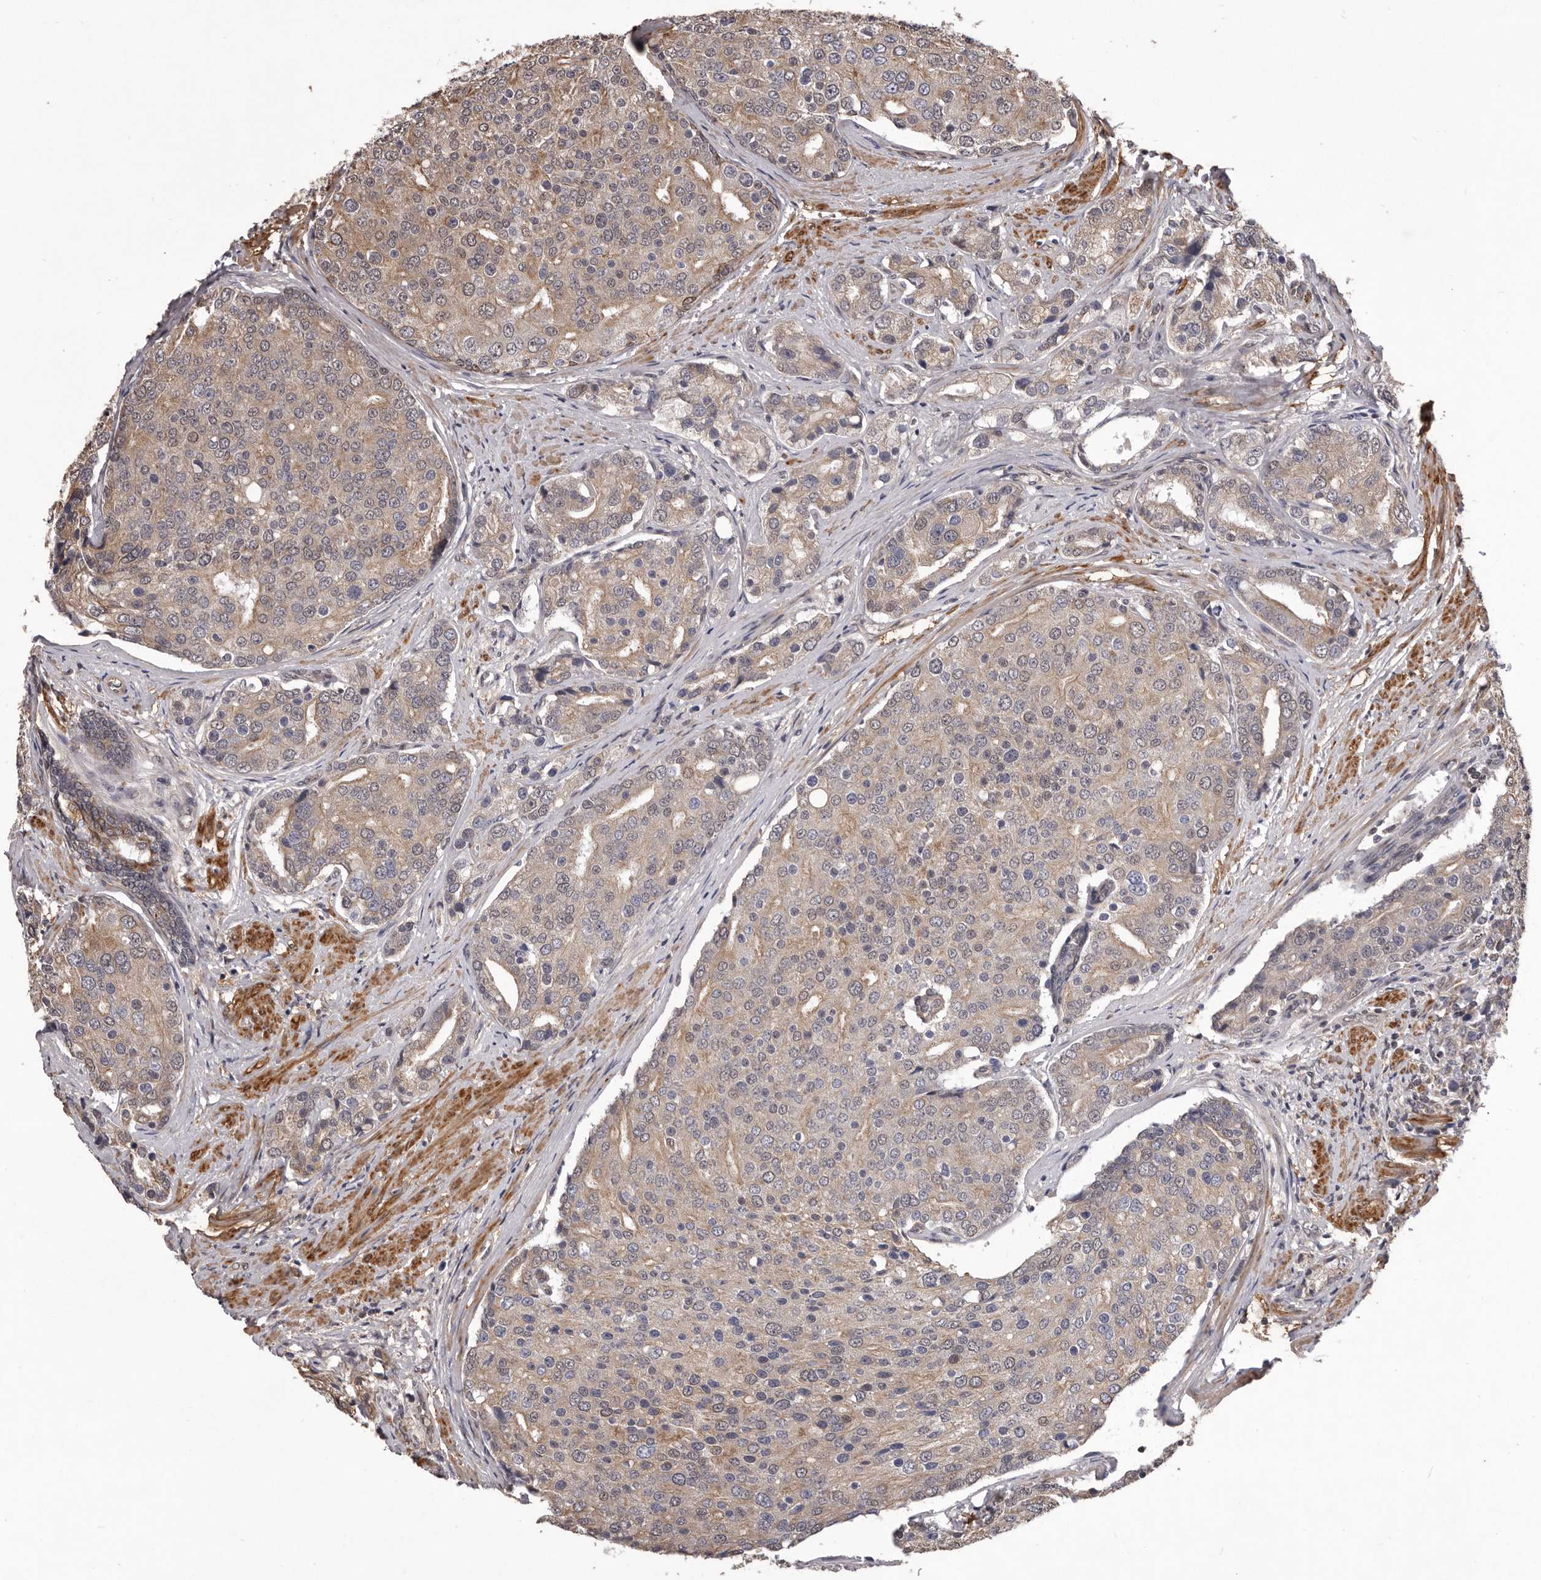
{"staining": {"intensity": "weak", "quantity": "<25%", "location": "cytoplasmic/membranous"}, "tissue": "prostate cancer", "cell_type": "Tumor cells", "image_type": "cancer", "snomed": [{"axis": "morphology", "description": "Adenocarcinoma, High grade"}, {"axis": "topography", "description": "Prostate"}], "caption": "Immunohistochemical staining of human prostate cancer displays no significant positivity in tumor cells.", "gene": "CELF3", "patient": {"sex": "male", "age": 50}}